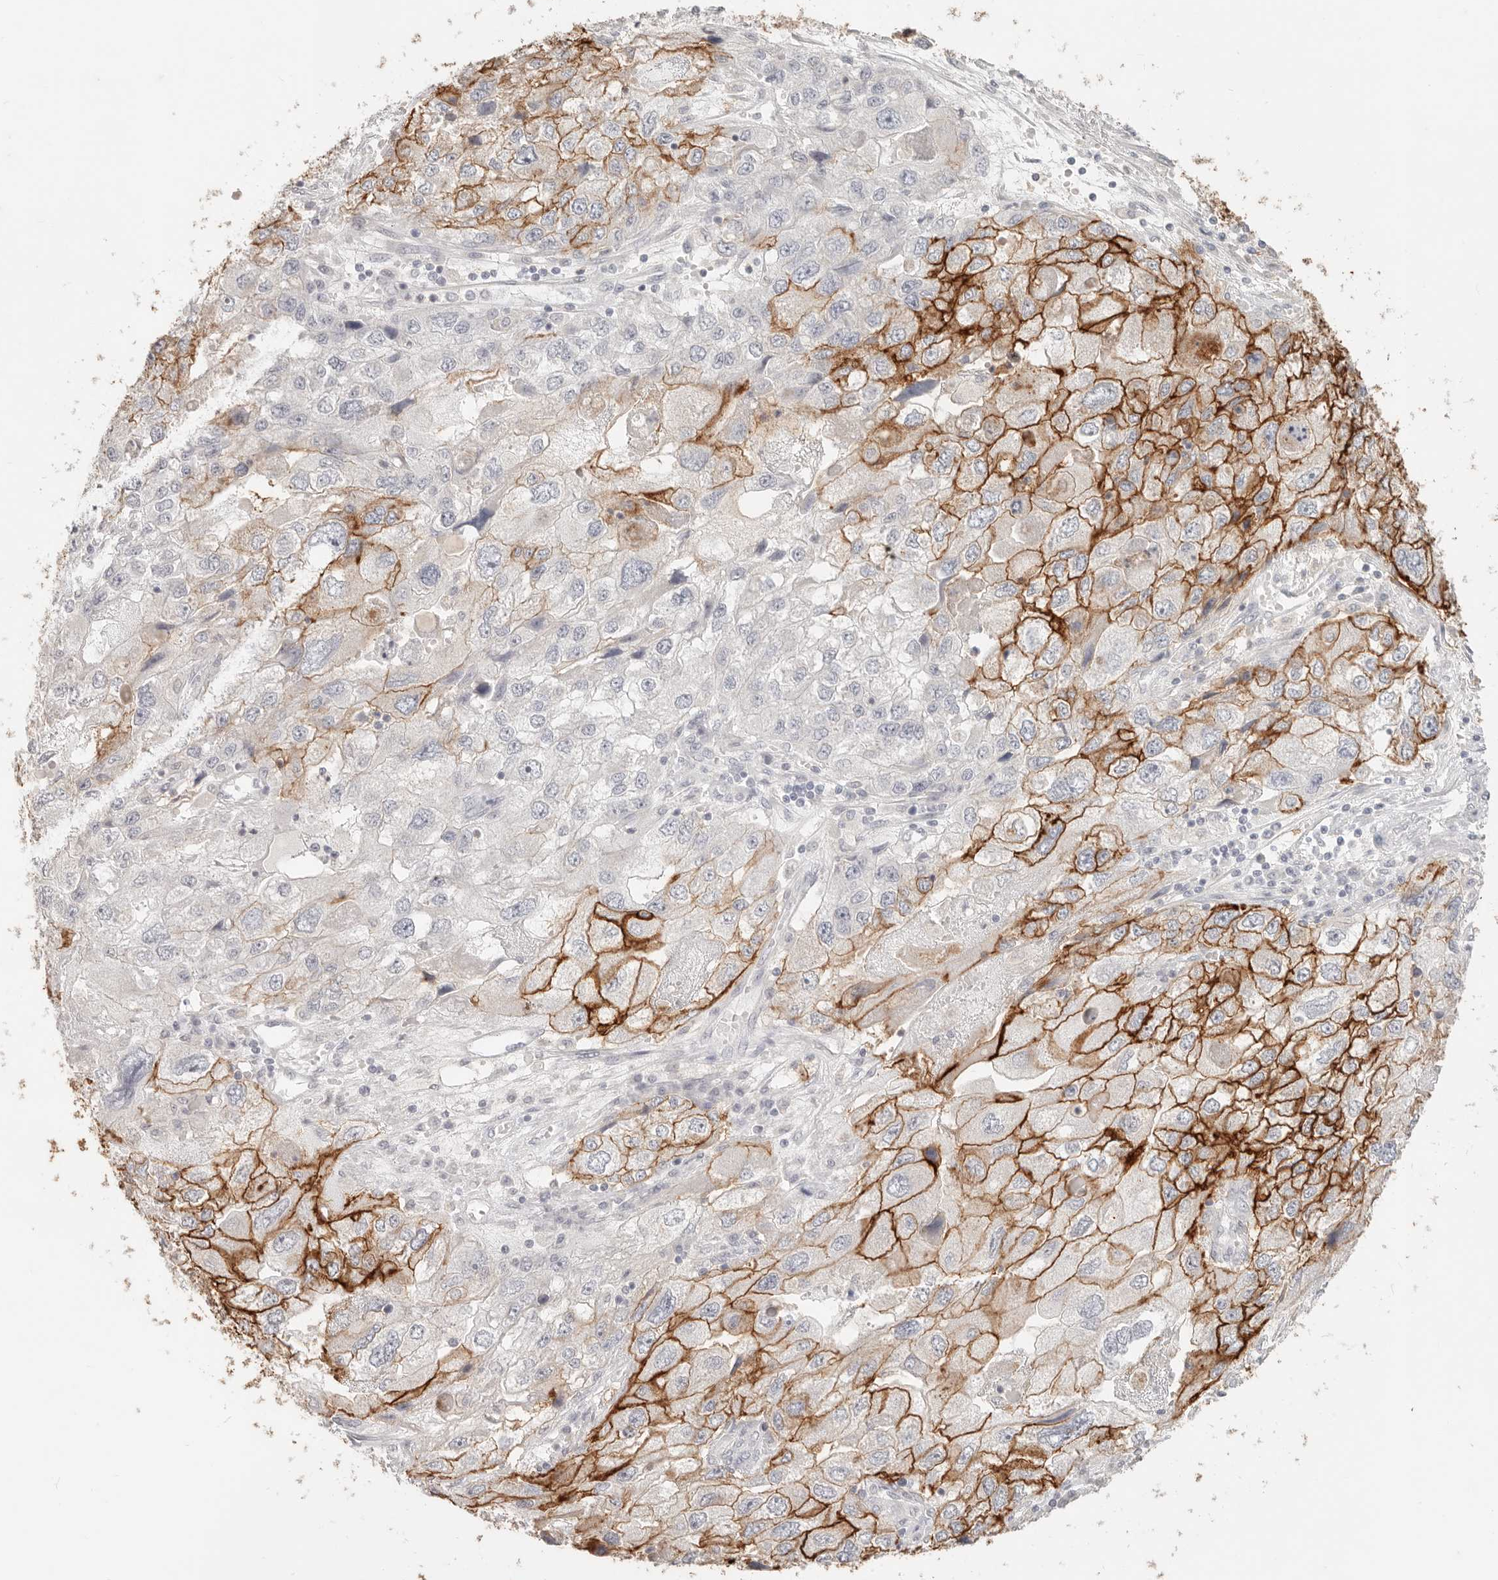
{"staining": {"intensity": "strong", "quantity": ">75%", "location": "cytoplasmic/membranous"}, "tissue": "endometrial cancer", "cell_type": "Tumor cells", "image_type": "cancer", "snomed": [{"axis": "morphology", "description": "Adenocarcinoma, NOS"}, {"axis": "topography", "description": "Endometrium"}], "caption": "The immunohistochemical stain labels strong cytoplasmic/membranous staining in tumor cells of endometrial cancer tissue.", "gene": "EPCAM", "patient": {"sex": "female", "age": 49}}